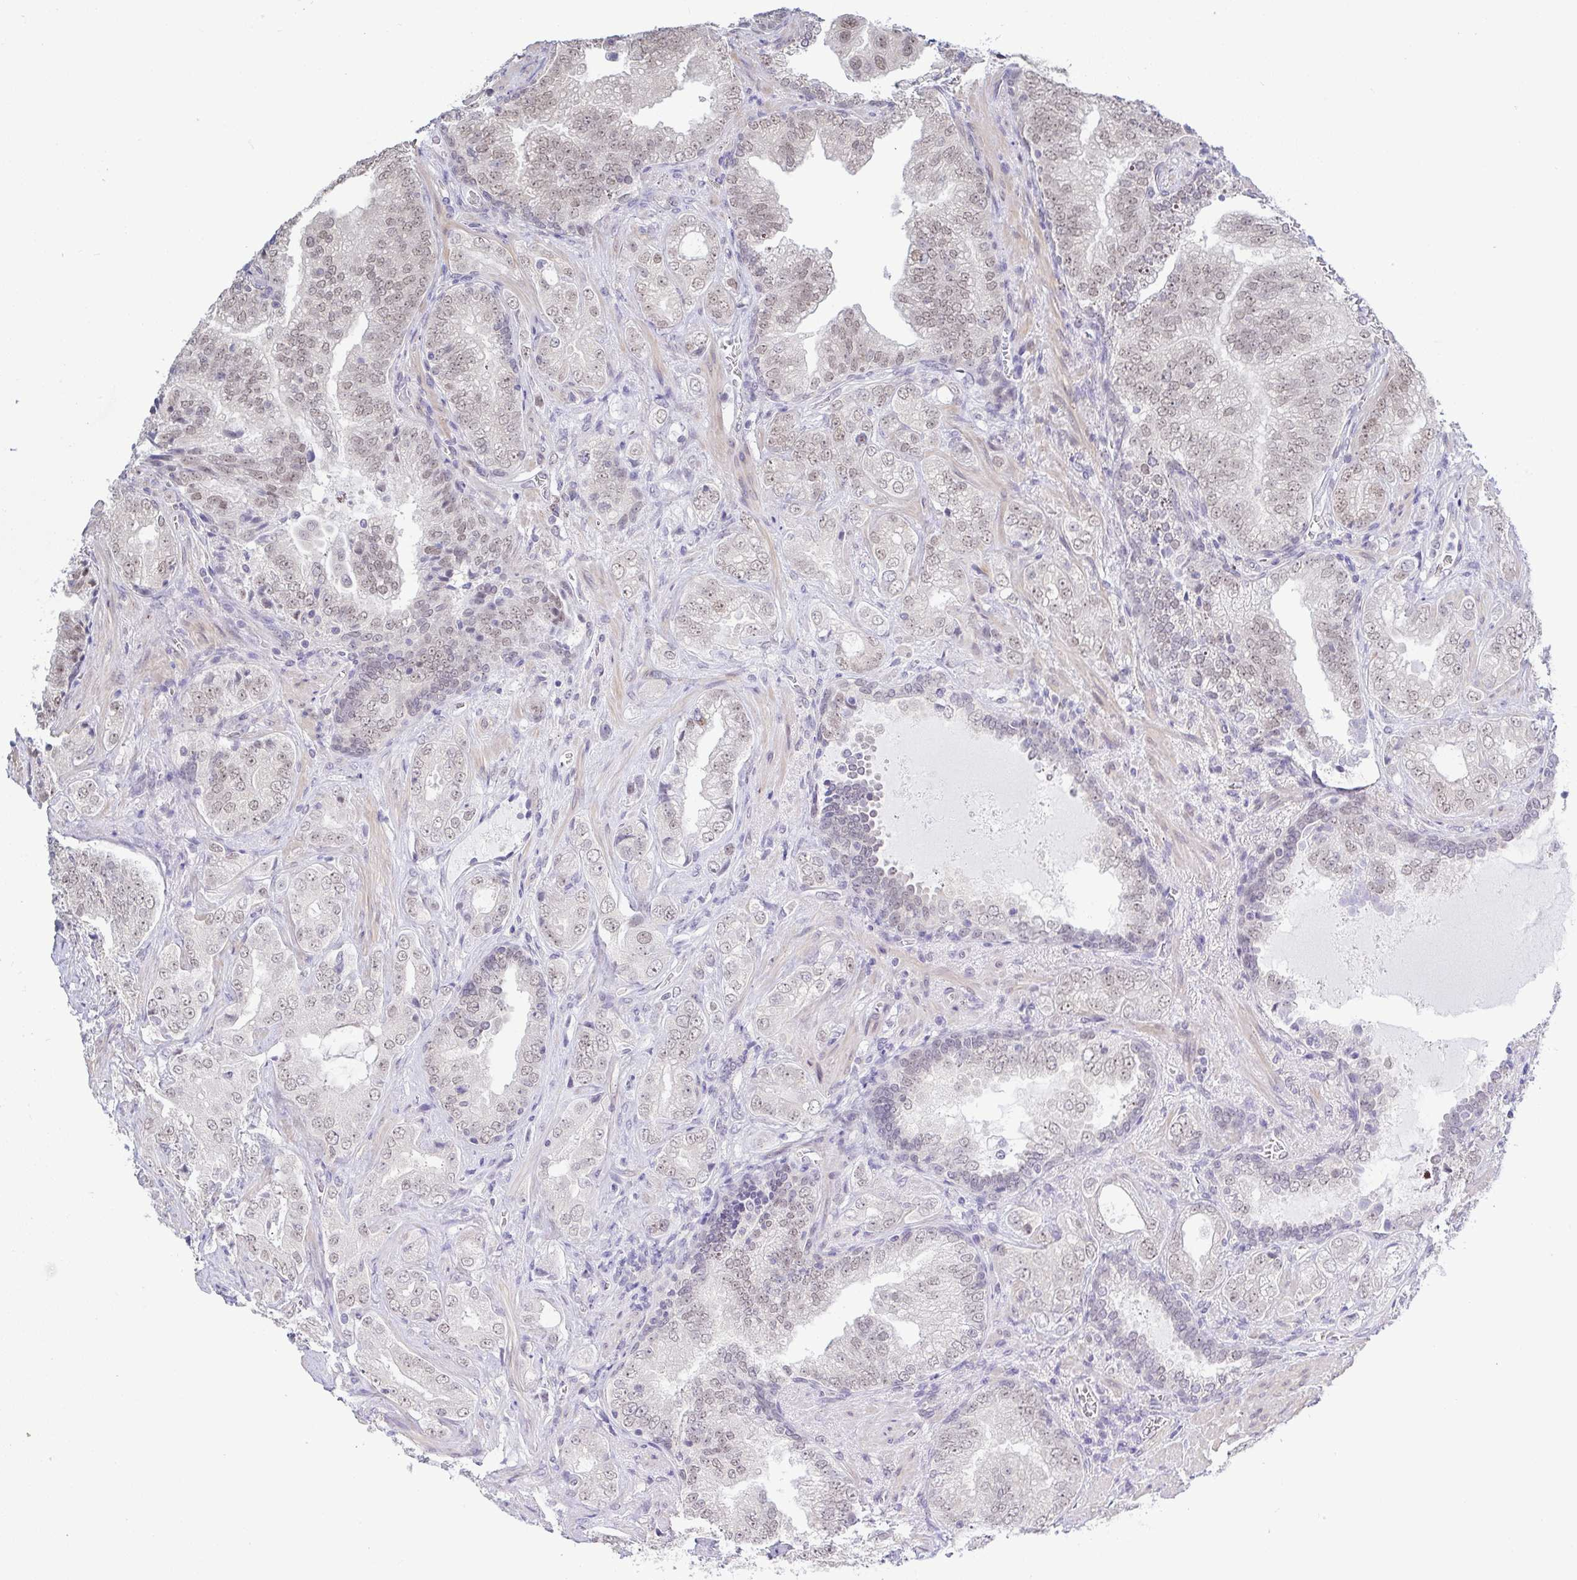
{"staining": {"intensity": "weak", "quantity": "25%-75%", "location": "nuclear"}, "tissue": "prostate cancer", "cell_type": "Tumor cells", "image_type": "cancer", "snomed": [{"axis": "morphology", "description": "Adenocarcinoma, High grade"}, {"axis": "topography", "description": "Prostate"}], "caption": "Weak nuclear expression for a protein is appreciated in about 25%-75% of tumor cells of prostate cancer (adenocarcinoma (high-grade)) using IHC.", "gene": "HYPK", "patient": {"sex": "male", "age": 67}}